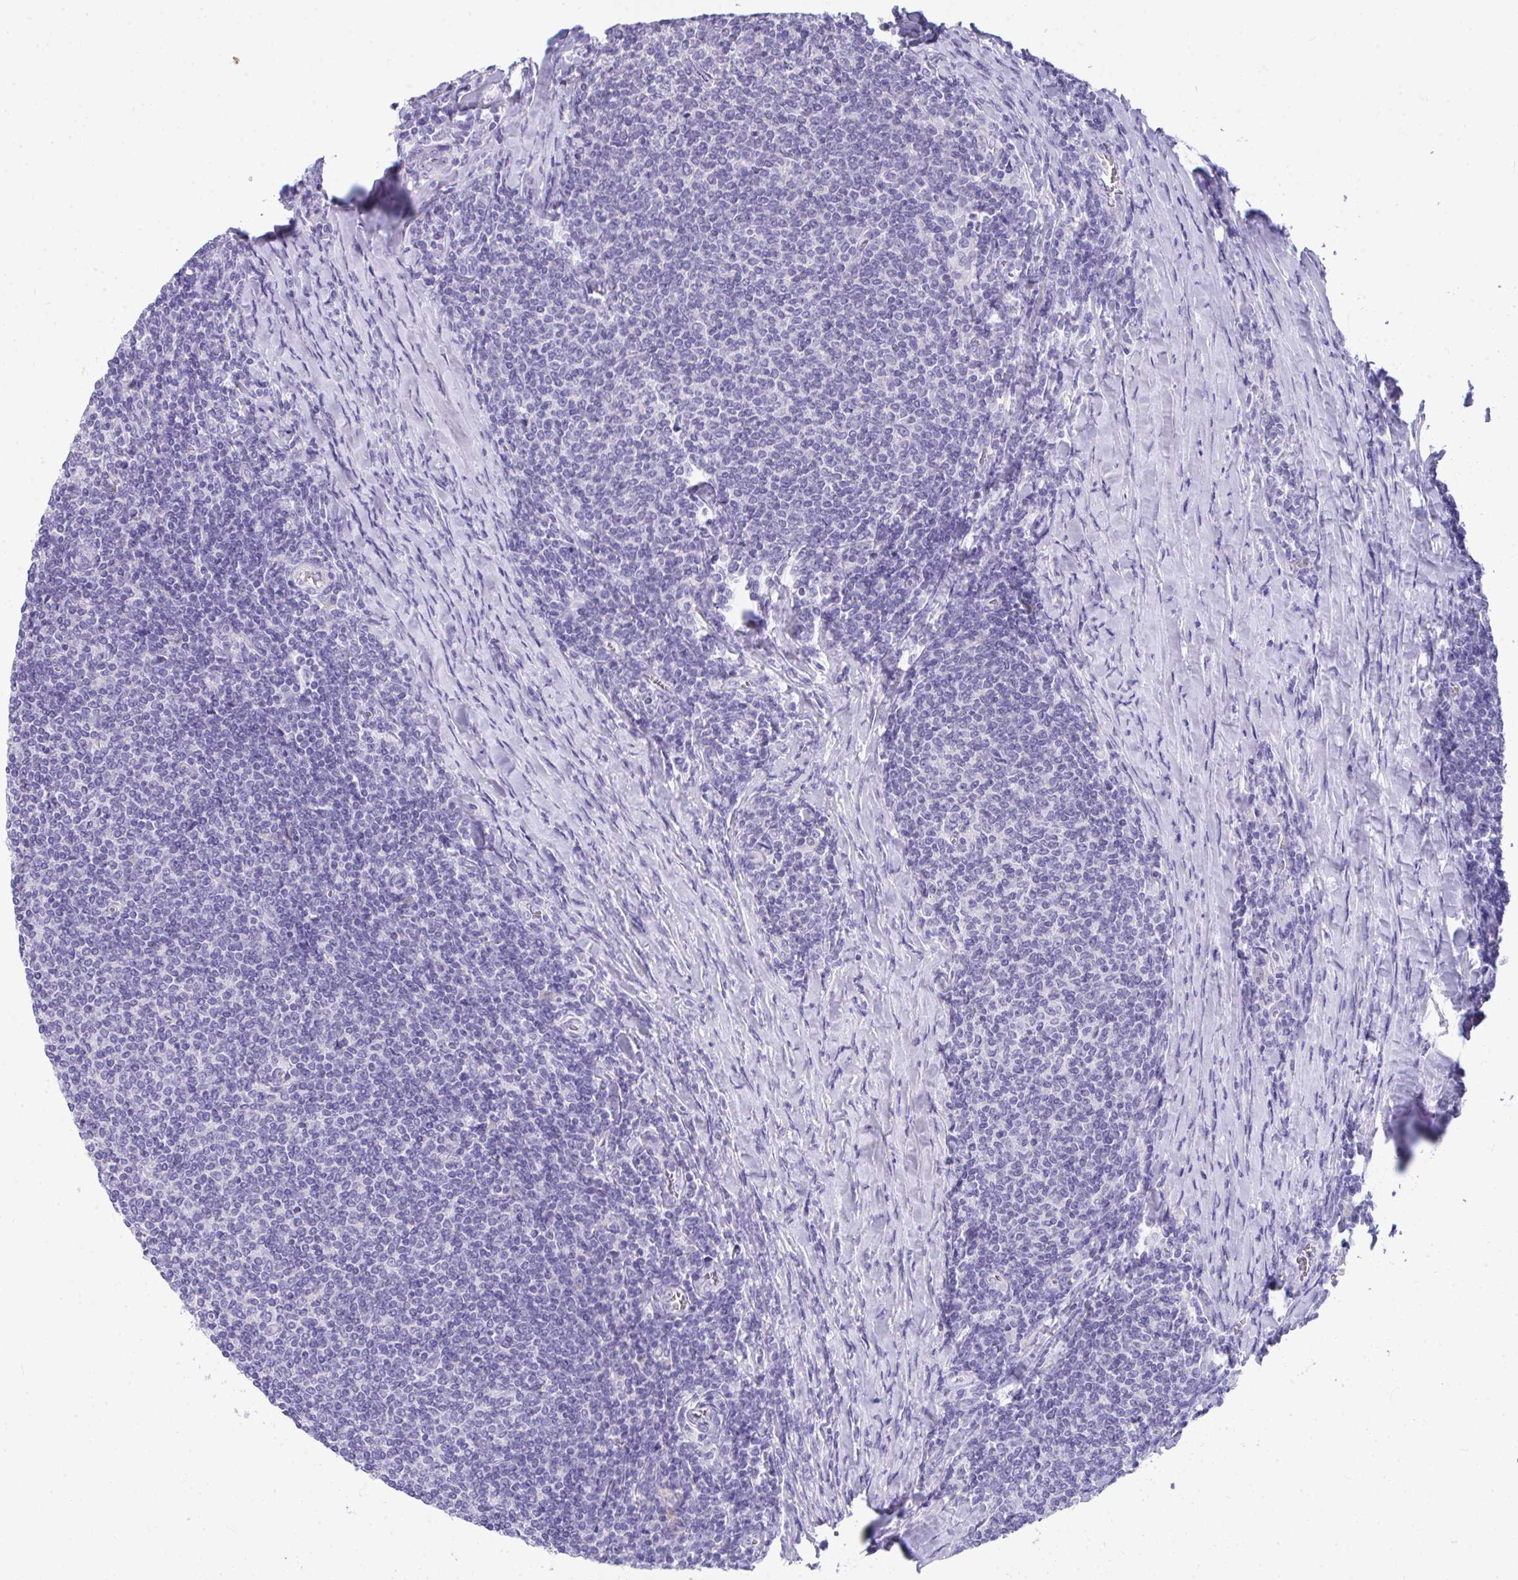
{"staining": {"intensity": "negative", "quantity": "none", "location": "none"}, "tissue": "lymphoma", "cell_type": "Tumor cells", "image_type": "cancer", "snomed": [{"axis": "morphology", "description": "Malignant lymphoma, non-Hodgkin's type, Low grade"}, {"axis": "topography", "description": "Lymph node"}], "caption": "DAB immunohistochemical staining of malignant lymphoma, non-Hodgkin's type (low-grade) demonstrates no significant staining in tumor cells.", "gene": "COA5", "patient": {"sex": "male", "age": 52}}